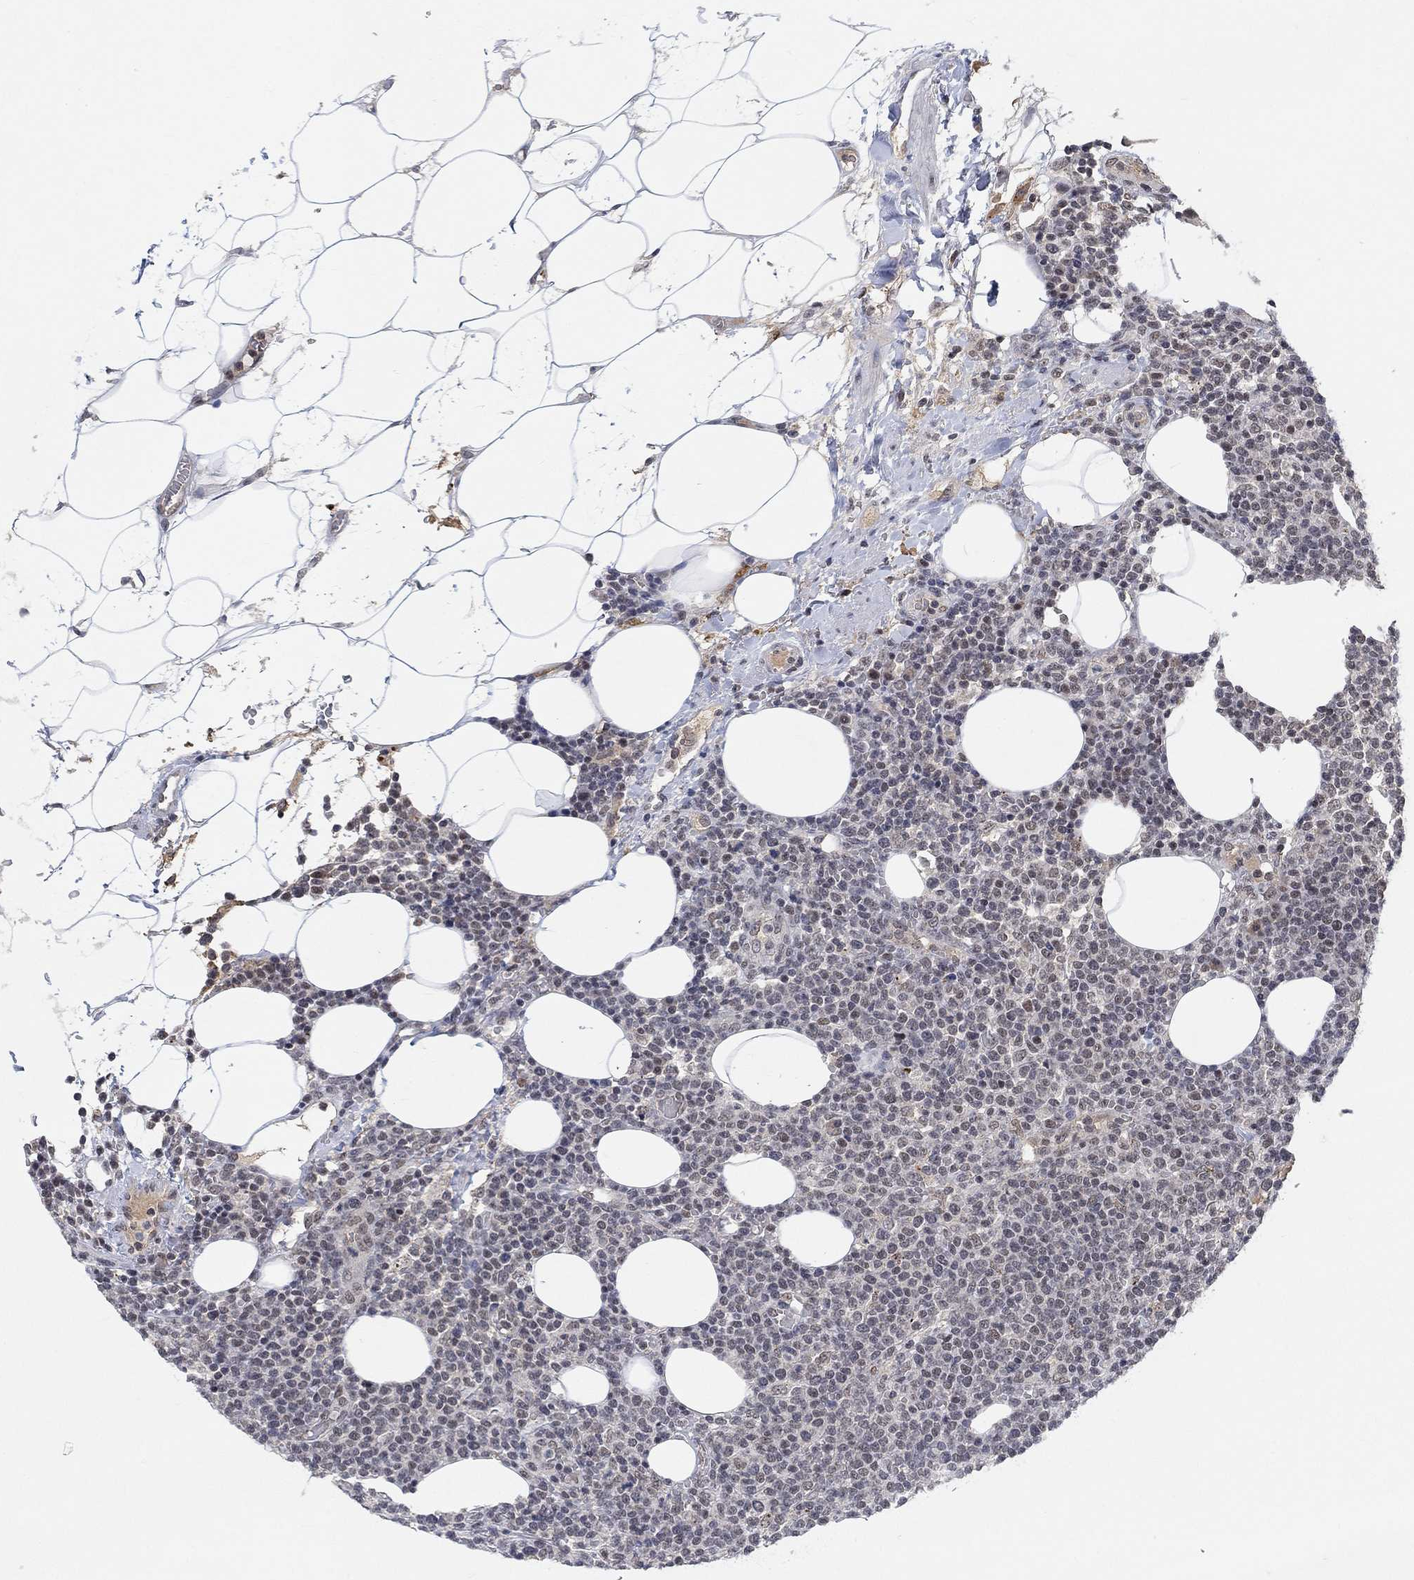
{"staining": {"intensity": "negative", "quantity": "none", "location": "none"}, "tissue": "lymphoma", "cell_type": "Tumor cells", "image_type": "cancer", "snomed": [{"axis": "morphology", "description": "Malignant lymphoma, non-Hodgkin's type, High grade"}, {"axis": "topography", "description": "Lymph node"}], "caption": "Tumor cells are negative for brown protein staining in lymphoma.", "gene": "THAP8", "patient": {"sex": "male", "age": 61}}